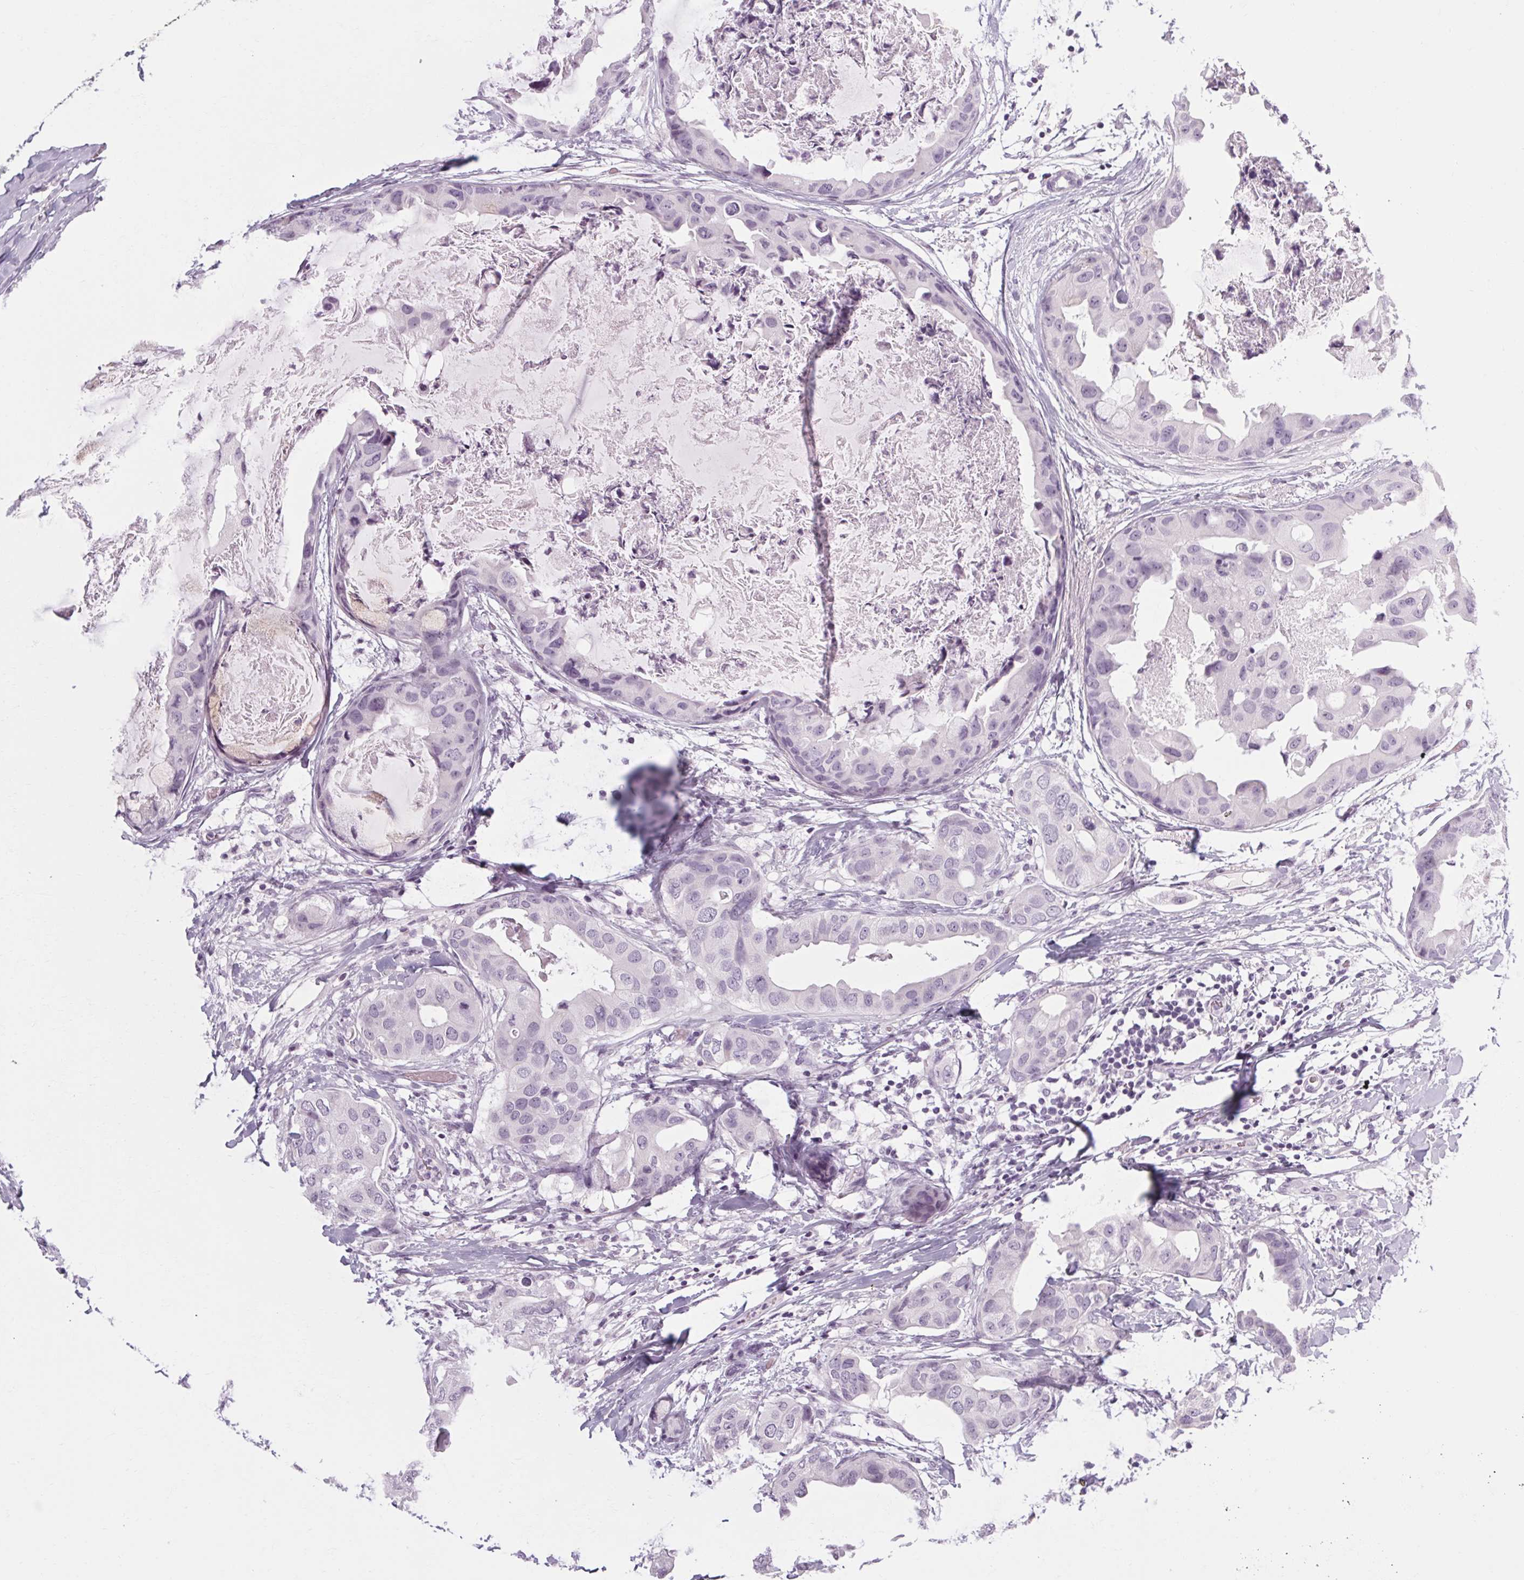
{"staining": {"intensity": "negative", "quantity": "none", "location": "none"}, "tissue": "breast cancer", "cell_type": "Tumor cells", "image_type": "cancer", "snomed": [{"axis": "morphology", "description": "Normal tissue, NOS"}, {"axis": "morphology", "description": "Duct carcinoma"}, {"axis": "topography", "description": "Breast"}], "caption": "Image shows no significant protein staining in tumor cells of breast infiltrating ductal carcinoma.", "gene": "POMC", "patient": {"sex": "female", "age": 40}}